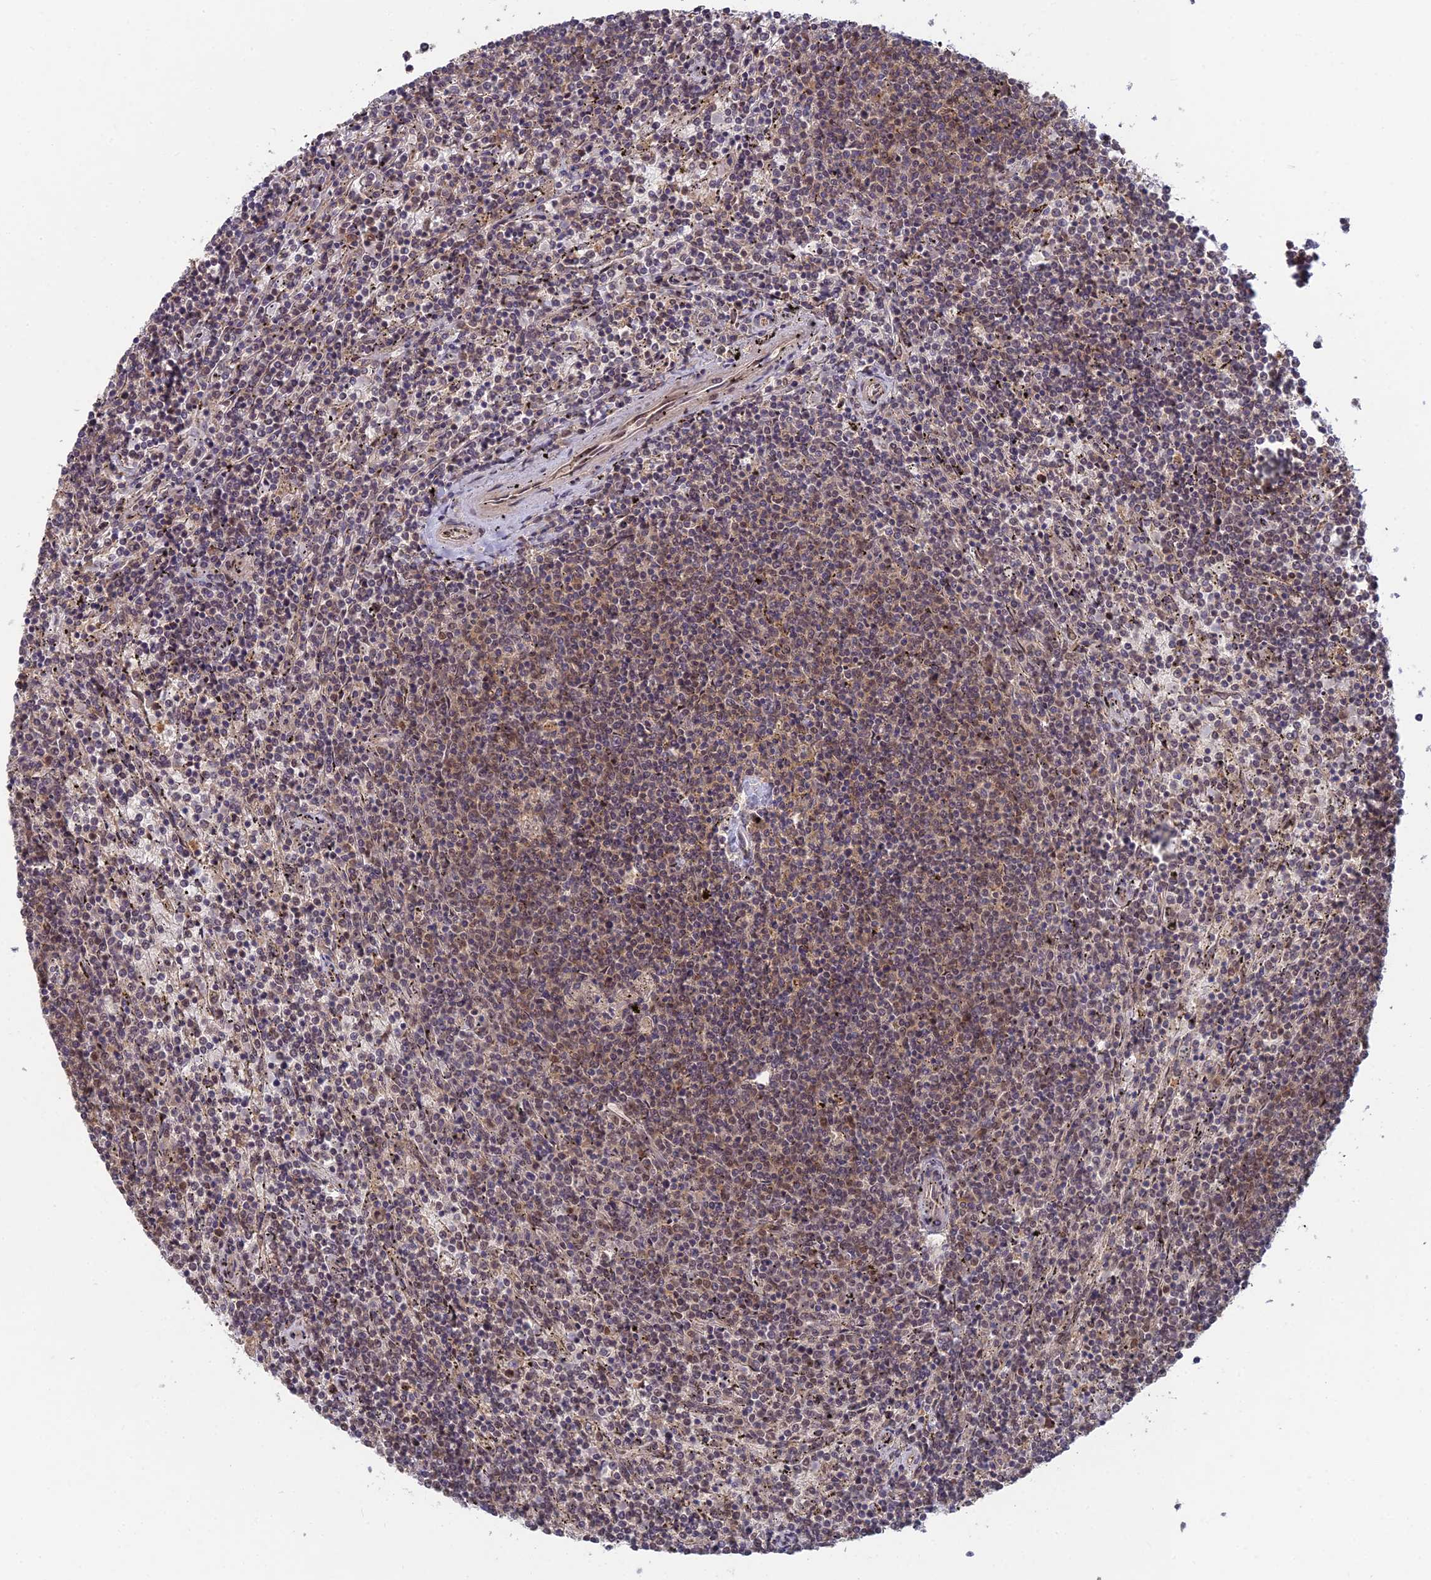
{"staining": {"intensity": "weak", "quantity": "25%-75%", "location": "cytoplasmic/membranous,nuclear"}, "tissue": "lymphoma", "cell_type": "Tumor cells", "image_type": "cancer", "snomed": [{"axis": "morphology", "description": "Malignant lymphoma, non-Hodgkin's type, Low grade"}, {"axis": "topography", "description": "Spleen"}], "caption": "Weak cytoplasmic/membranous and nuclear positivity for a protein is present in about 25%-75% of tumor cells of malignant lymphoma, non-Hodgkin's type (low-grade) using immunohistochemistry.", "gene": "RANBP3", "patient": {"sex": "female", "age": 50}}